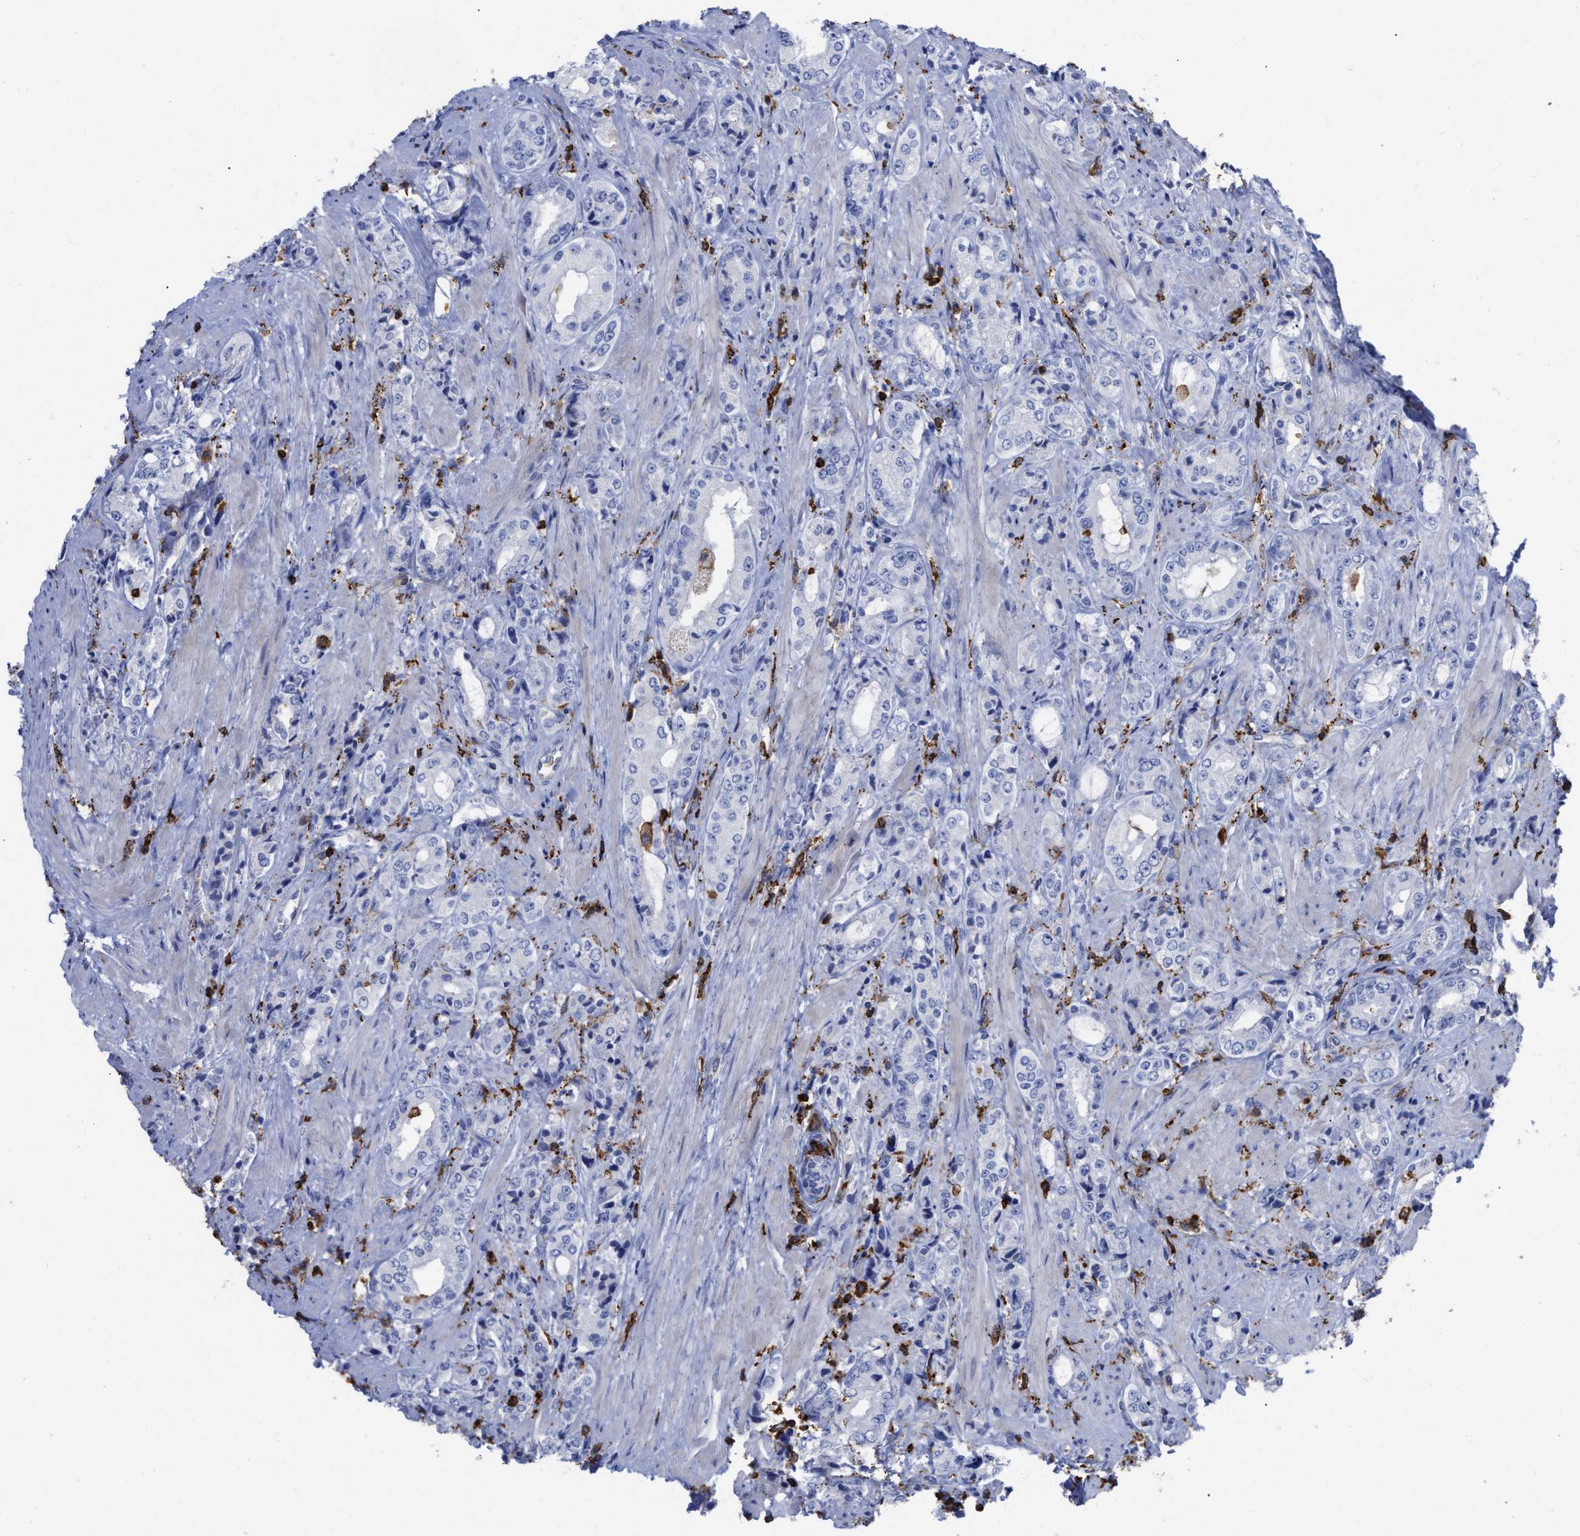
{"staining": {"intensity": "negative", "quantity": "none", "location": "none"}, "tissue": "prostate cancer", "cell_type": "Tumor cells", "image_type": "cancer", "snomed": [{"axis": "morphology", "description": "Adenocarcinoma, High grade"}, {"axis": "topography", "description": "Prostate"}], "caption": "A high-resolution image shows immunohistochemistry (IHC) staining of adenocarcinoma (high-grade) (prostate), which exhibits no significant positivity in tumor cells.", "gene": "HCLS1", "patient": {"sex": "male", "age": 61}}